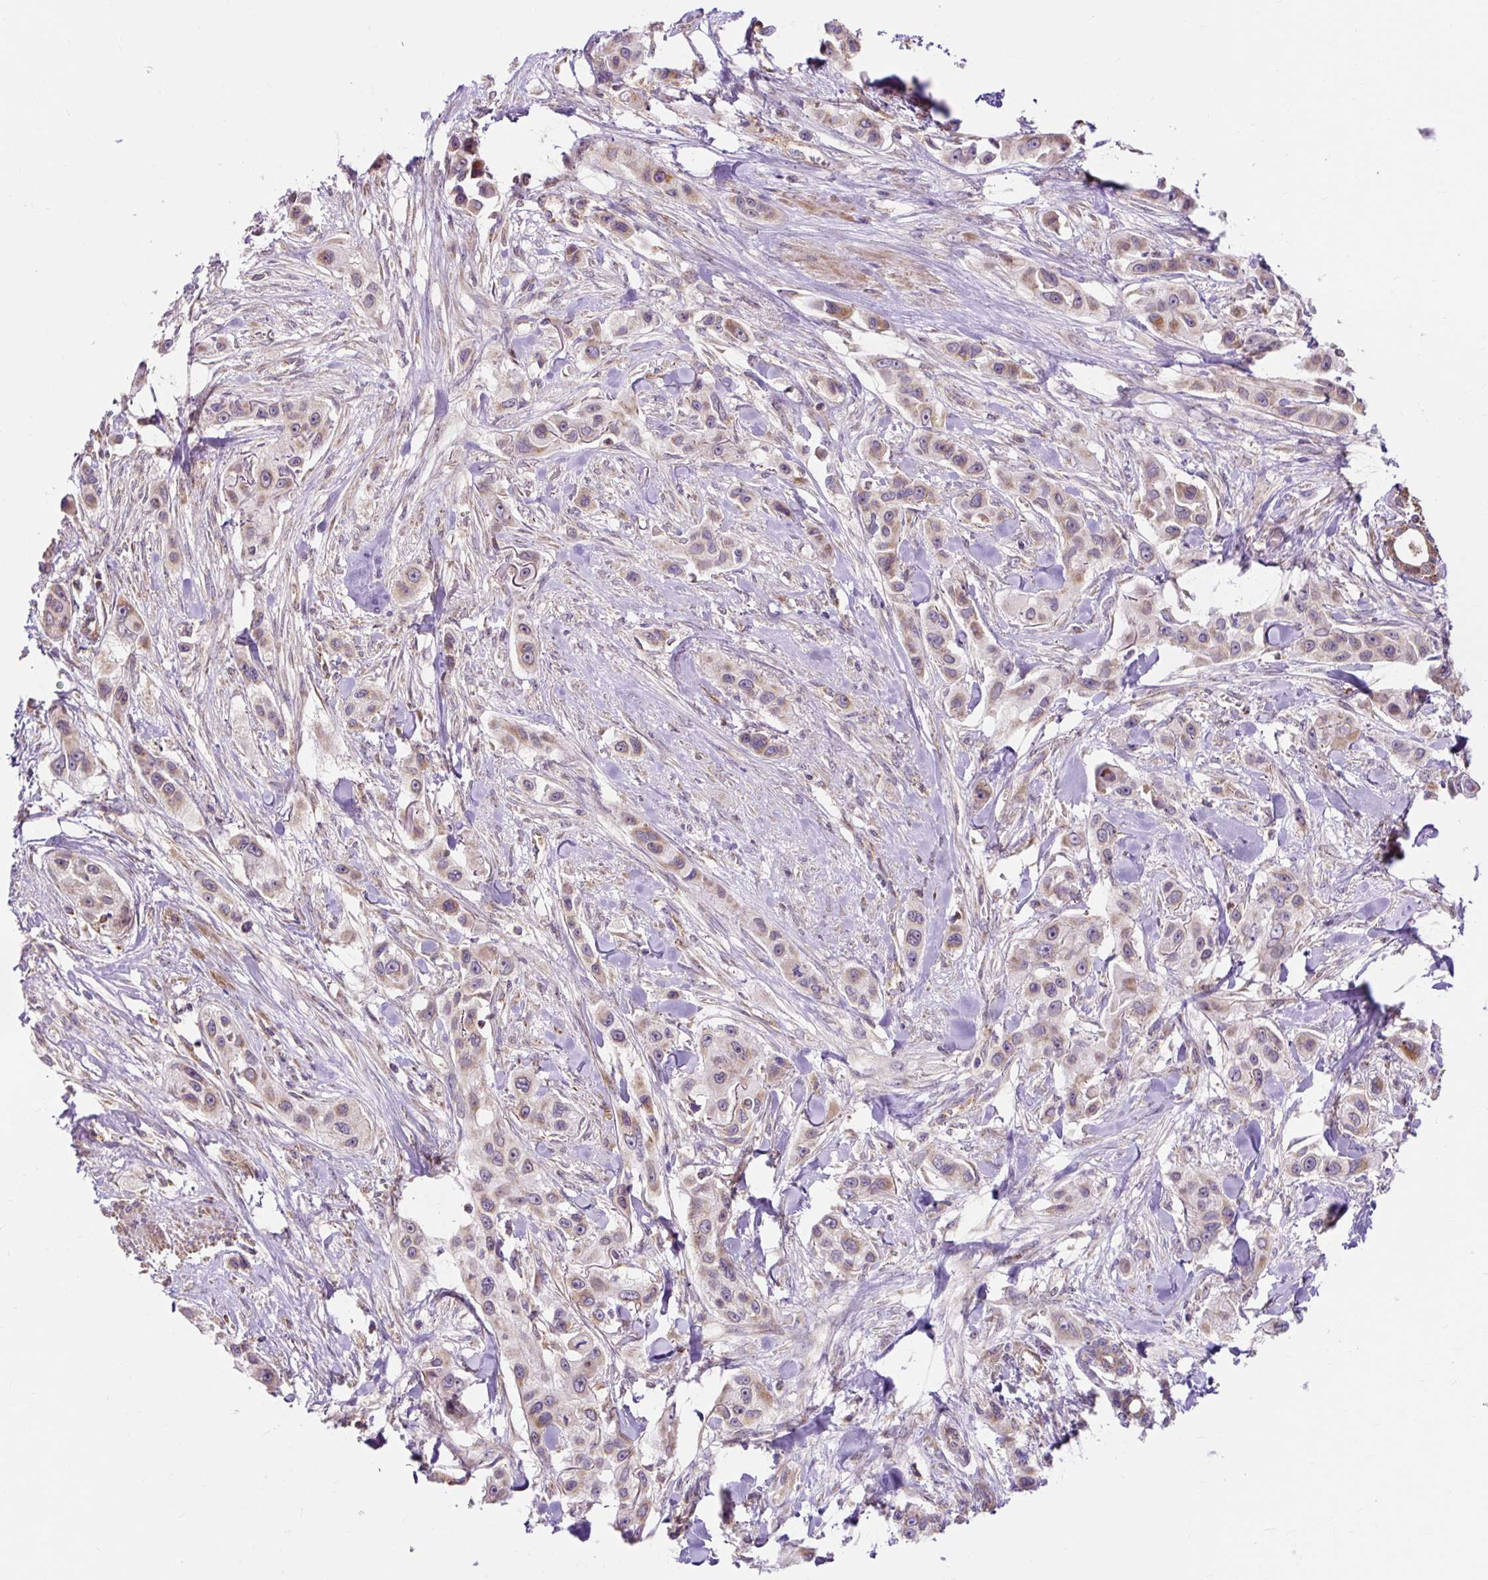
{"staining": {"intensity": "moderate", "quantity": "<25%", "location": "cytoplasmic/membranous"}, "tissue": "skin cancer", "cell_type": "Tumor cells", "image_type": "cancer", "snomed": [{"axis": "morphology", "description": "Squamous cell carcinoma, NOS"}, {"axis": "topography", "description": "Skin"}], "caption": "Protein expression analysis of human skin cancer (squamous cell carcinoma) reveals moderate cytoplasmic/membranous staining in approximately <25% of tumor cells. Immunohistochemistry (ihc) stains the protein of interest in brown and the nuclei are stained blue.", "gene": "TRIAP1", "patient": {"sex": "male", "age": 63}}